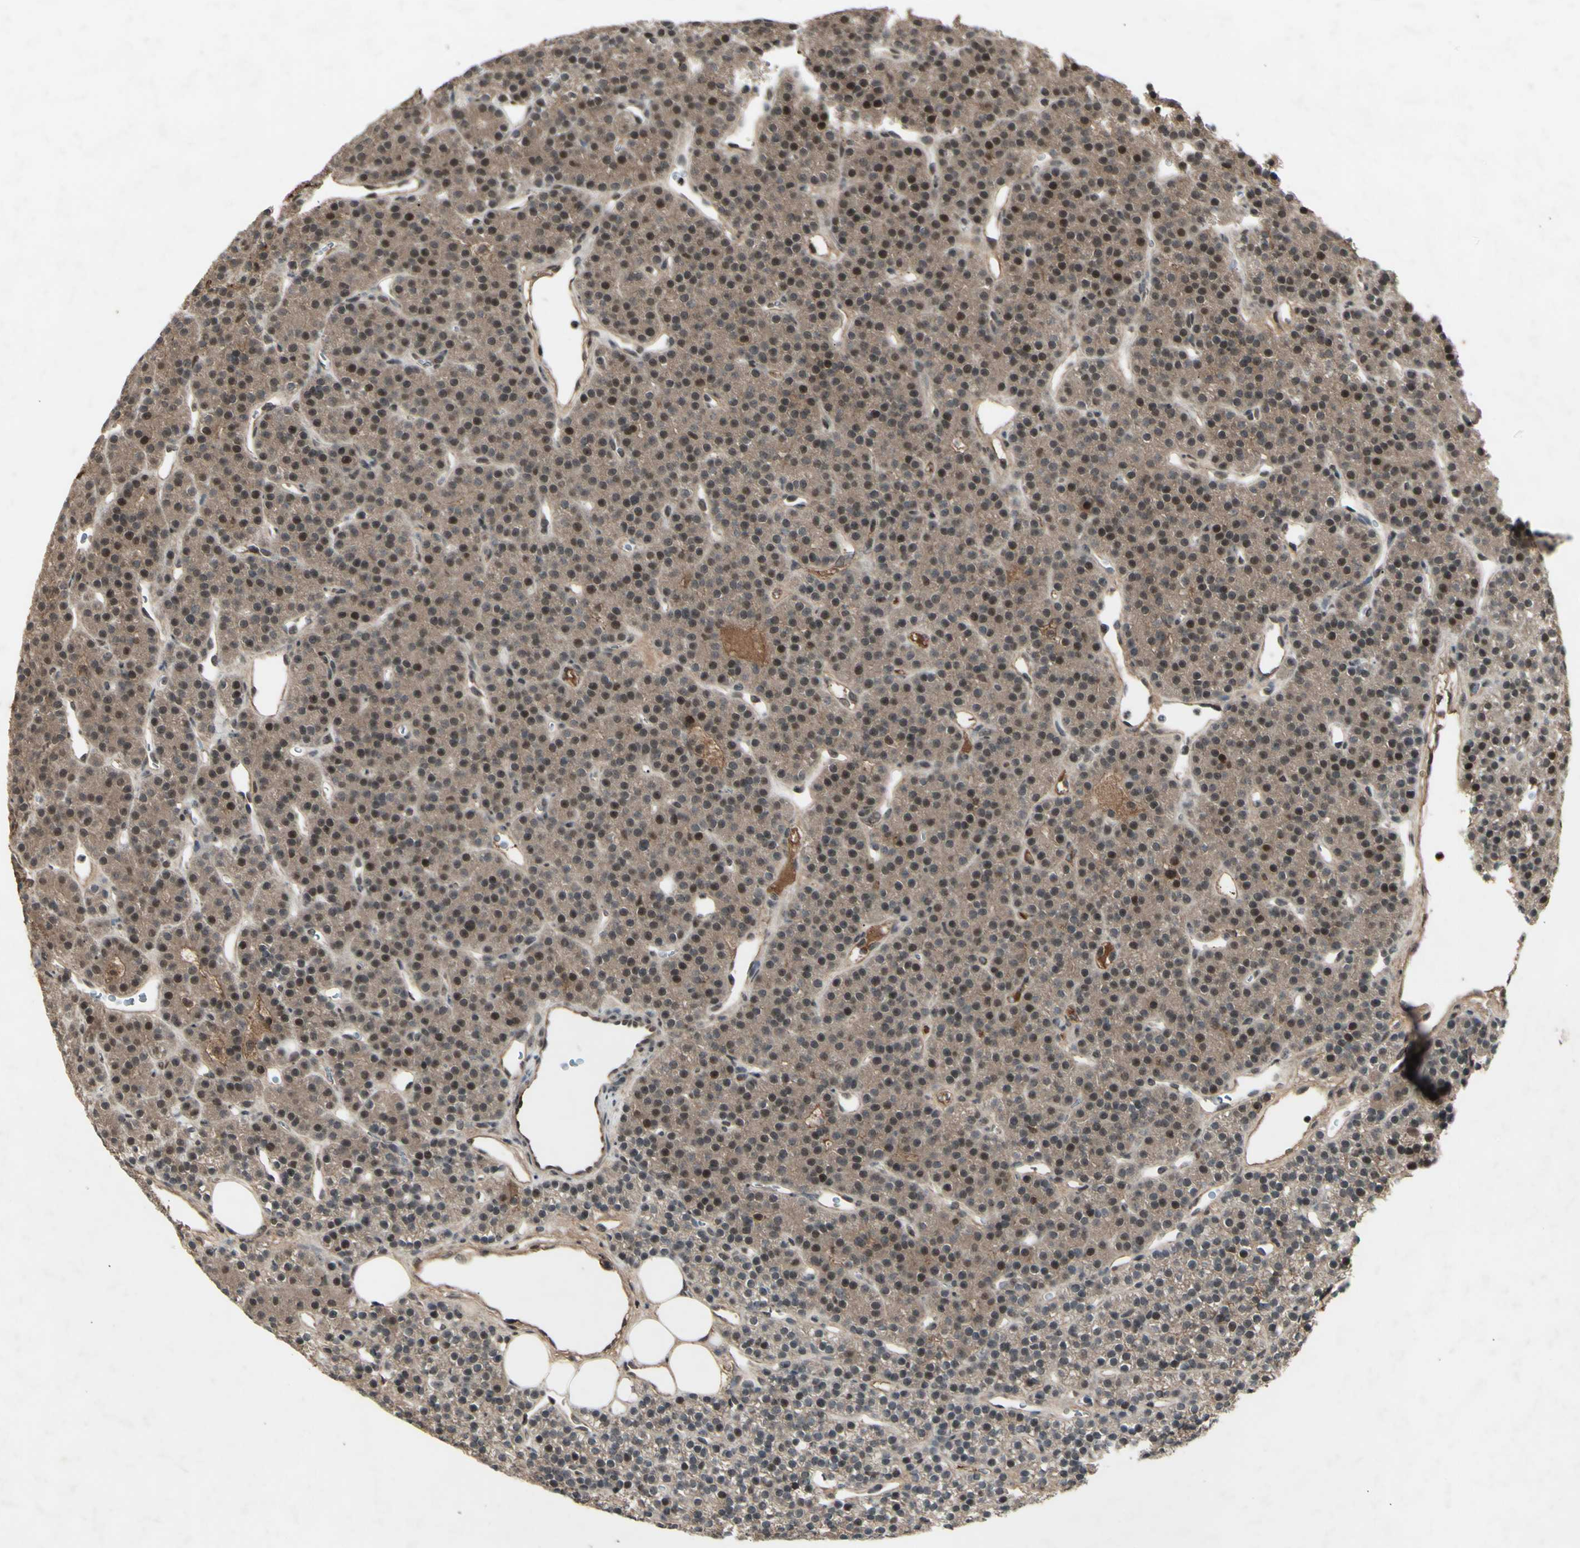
{"staining": {"intensity": "strong", "quantity": "<25%", "location": "cytoplasmic/membranous,nuclear"}, "tissue": "parathyroid gland", "cell_type": "Glandular cells", "image_type": "normal", "snomed": [{"axis": "morphology", "description": "Normal tissue, NOS"}, {"axis": "morphology", "description": "Hyperplasia, NOS"}, {"axis": "topography", "description": "Parathyroid gland"}], "caption": "Immunohistochemistry histopathology image of benign parathyroid gland: human parathyroid gland stained using immunohistochemistry reveals medium levels of strong protein expression localized specifically in the cytoplasmic/membranous,nuclear of glandular cells, appearing as a cytoplasmic/membranous,nuclear brown color.", "gene": "SNW1", "patient": {"sex": "male", "age": 44}}